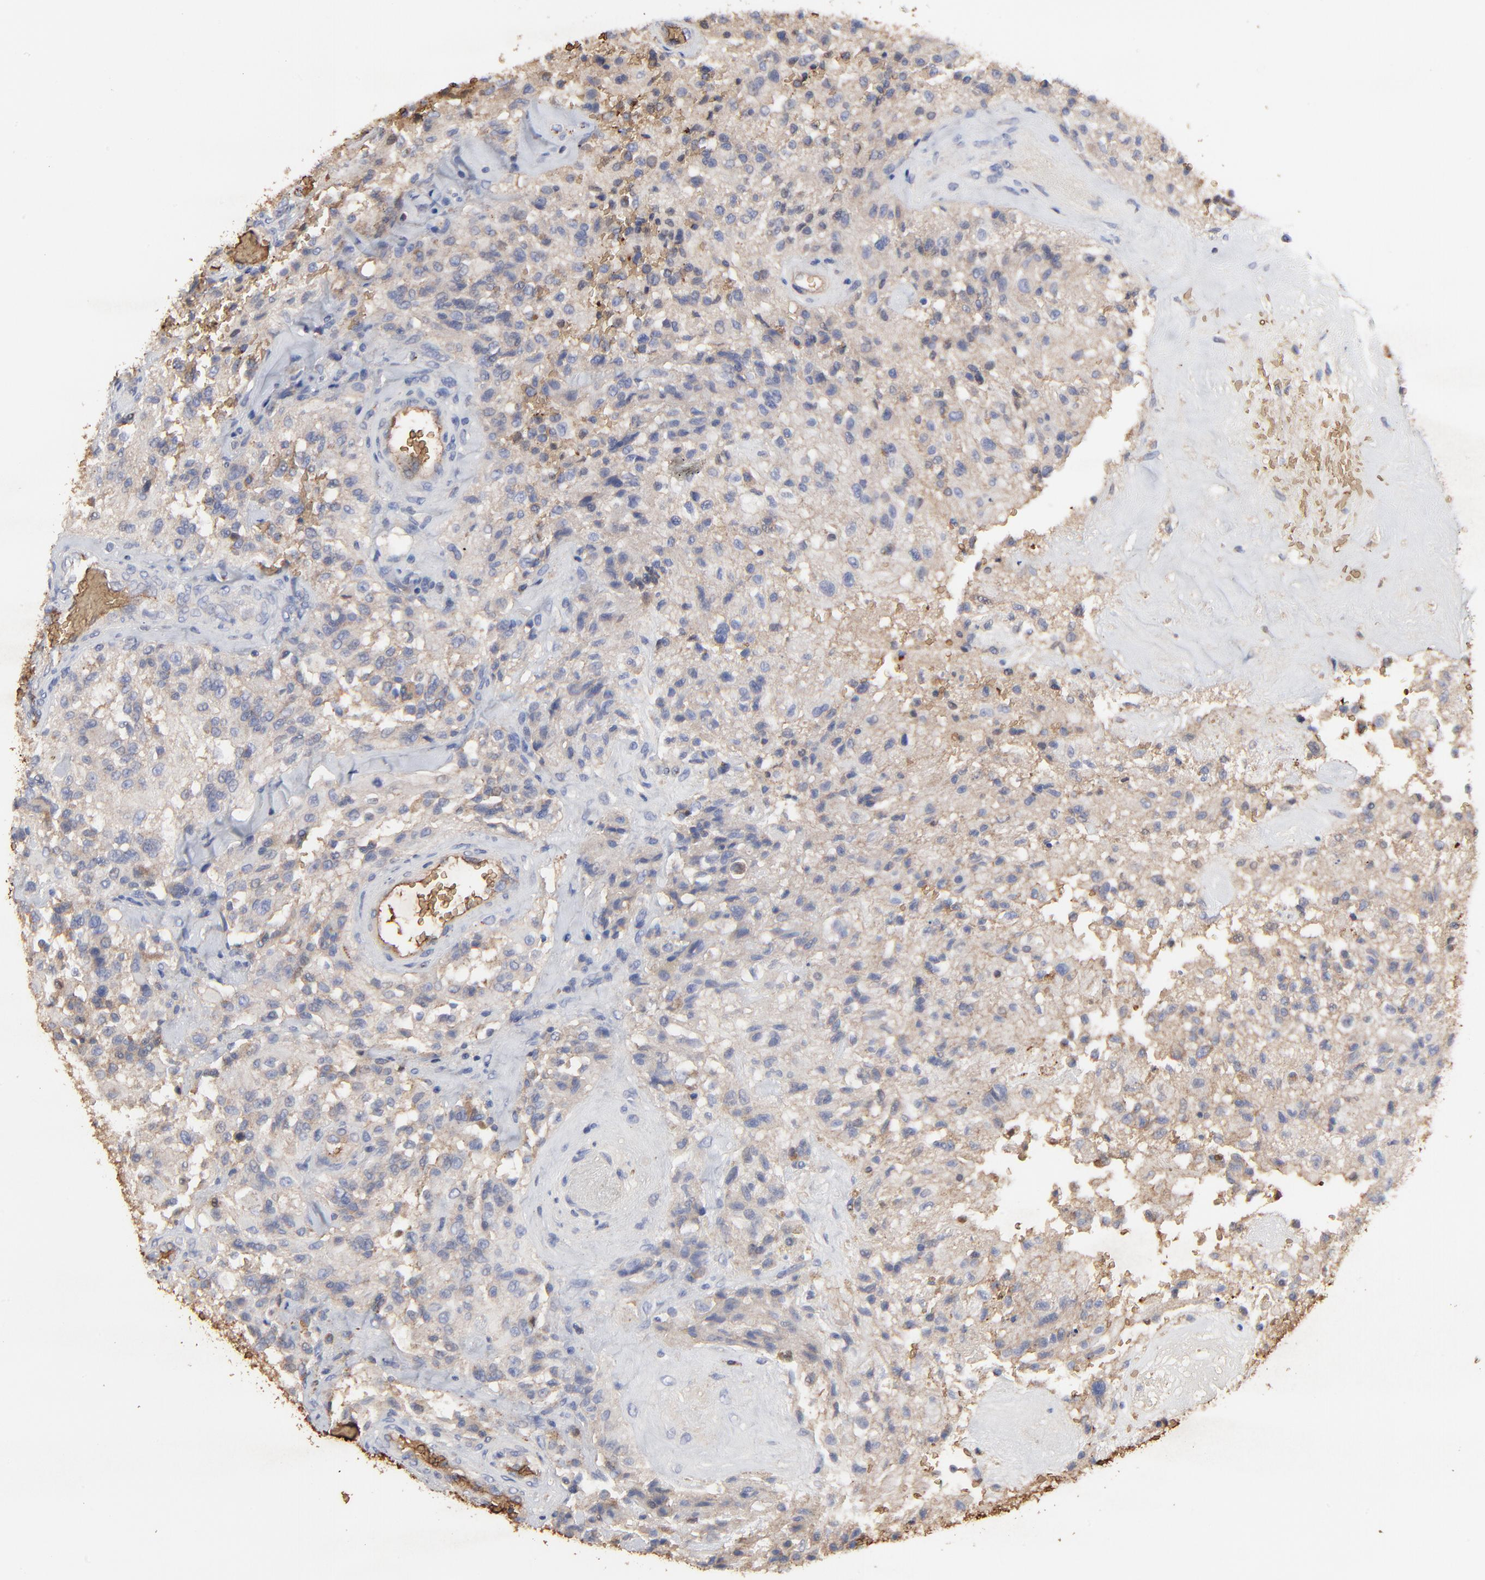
{"staining": {"intensity": "negative", "quantity": "none", "location": "none"}, "tissue": "glioma", "cell_type": "Tumor cells", "image_type": "cancer", "snomed": [{"axis": "morphology", "description": "Normal tissue, NOS"}, {"axis": "morphology", "description": "Glioma, malignant, High grade"}, {"axis": "topography", "description": "Cerebral cortex"}], "caption": "Immunohistochemistry micrograph of human malignant high-grade glioma stained for a protein (brown), which demonstrates no expression in tumor cells.", "gene": "PAG1", "patient": {"sex": "male", "age": 56}}